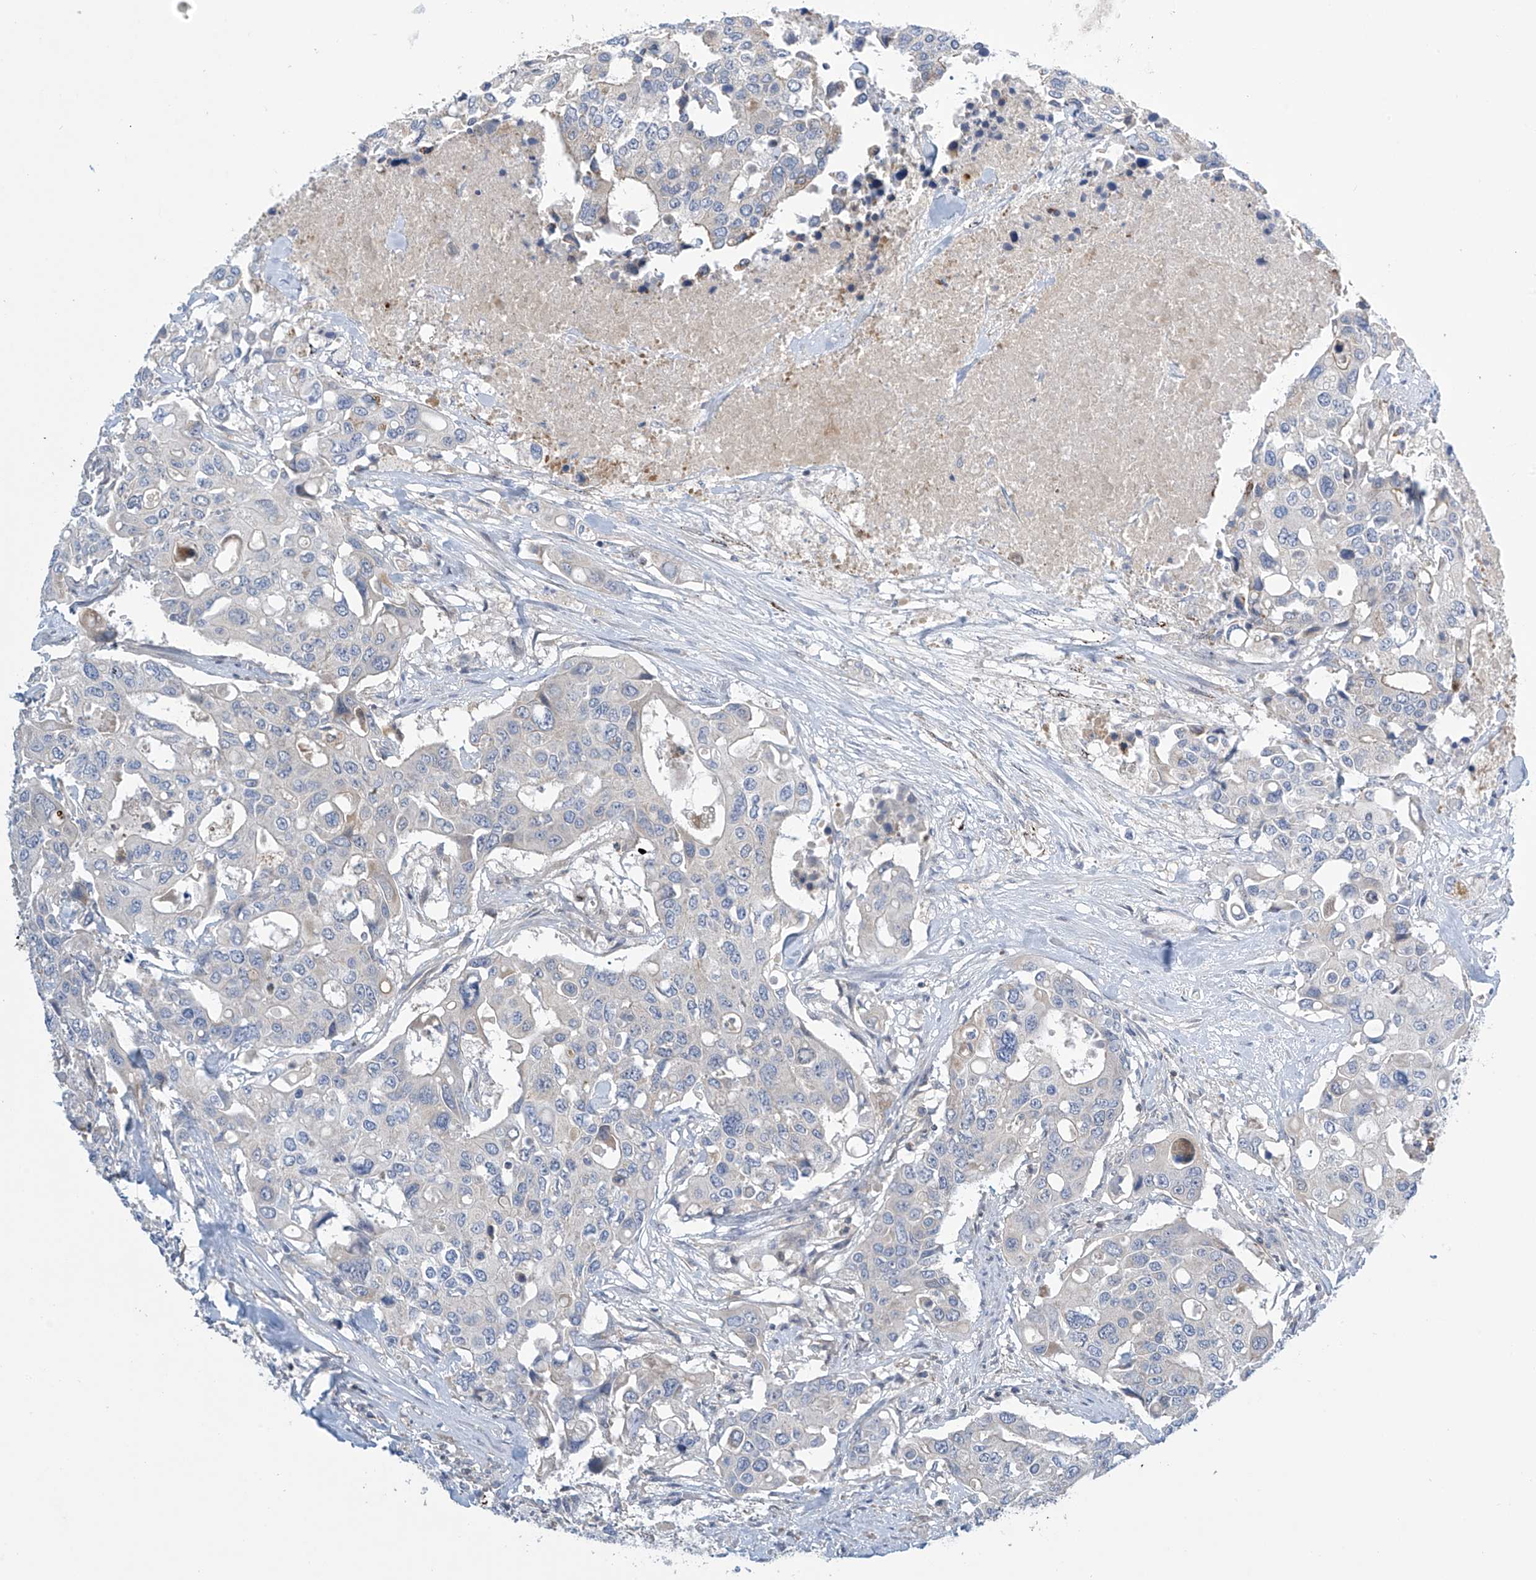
{"staining": {"intensity": "negative", "quantity": "none", "location": "none"}, "tissue": "colorectal cancer", "cell_type": "Tumor cells", "image_type": "cancer", "snomed": [{"axis": "morphology", "description": "Adenocarcinoma, NOS"}, {"axis": "topography", "description": "Colon"}], "caption": "High magnification brightfield microscopy of adenocarcinoma (colorectal) stained with DAB (3,3'-diaminobenzidine) (brown) and counterstained with hematoxylin (blue): tumor cells show no significant staining.", "gene": "IBA57", "patient": {"sex": "male", "age": 77}}